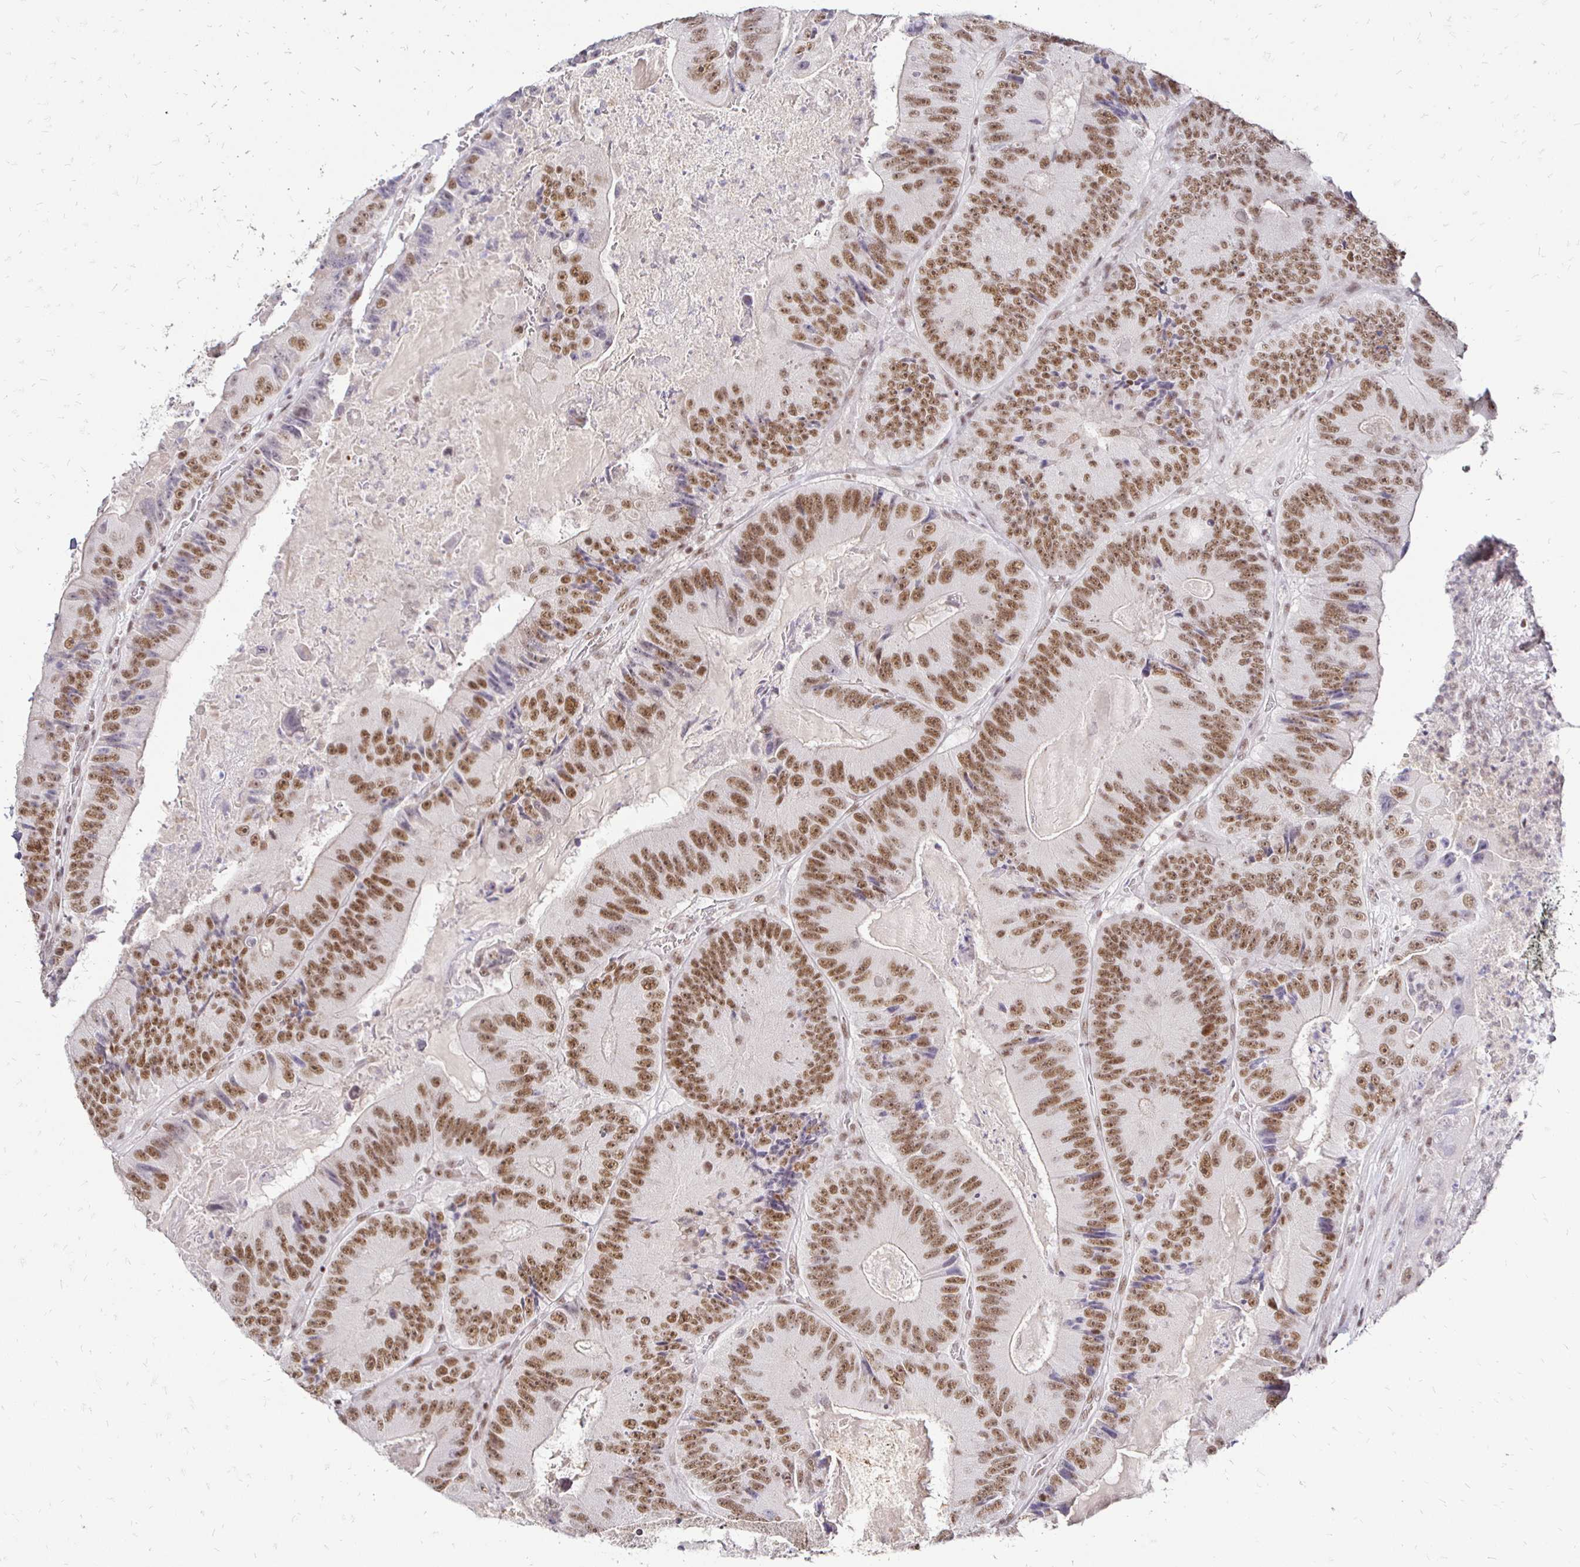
{"staining": {"intensity": "moderate", "quantity": ">75%", "location": "nuclear"}, "tissue": "colorectal cancer", "cell_type": "Tumor cells", "image_type": "cancer", "snomed": [{"axis": "morphology", "description": "Adenocarcinoma, NOS"}, {"axis": "topography", "description": "Colon"}], "caption": "Immunohistochemistry staining of colorectal cancer (adenocarcinoma), which displays medium levels of moderate nuclear positivity in about >75% of tumor cells indicating moderate nuclear protein staining. The staining was performed using DAB (3,3'-diaminobenzidine) (brown) for protein detection and nuclei were counterstained in hematoxylin (blue).", "gene": "SIN3A", "patient": {"sex": "female", "age": 86}}